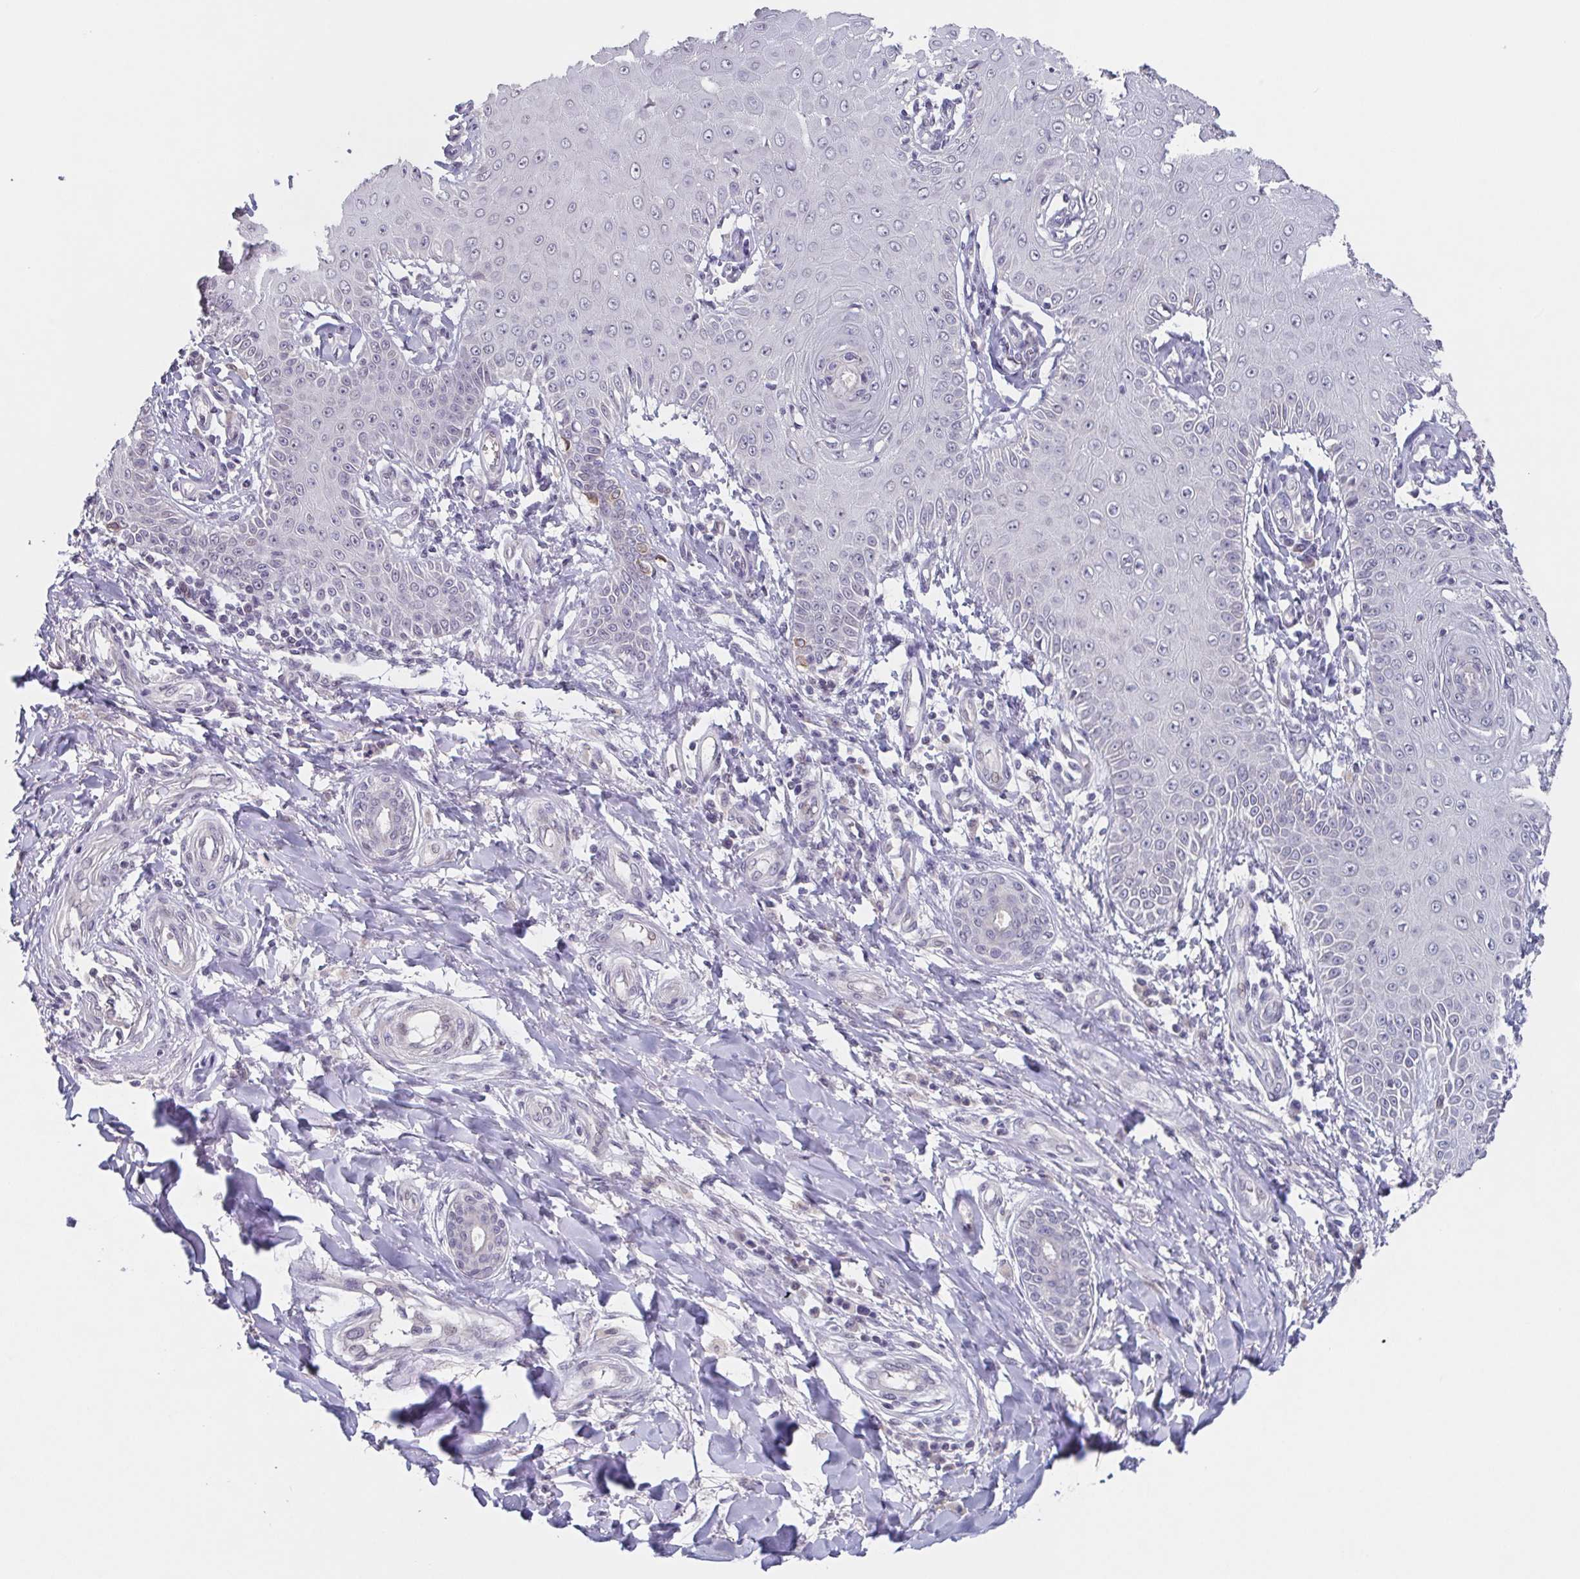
{"staining": {"intensity": "negative", "quantity": "none", "location": "none"}, "tissue": "skin cancer", "cell_type": "Tumor cells", "image_type": "cancer", "snomed": [{"axis": "morphology", "description": "Squamous cell carcinoma, NOS"}, {"axis": "topography", "description": "Skin"}], "caption": "An image of skin cancer stained for a protein displays no brown staining in tumor cells. Brightfield microscopy of IHC stained with DAB (3,3'-diaminobenzidine) (brown) and hematoxylin (blue), captured at high magnification.", "gene": "GHRL", "patient": {"sex": "male", "age": 70}}